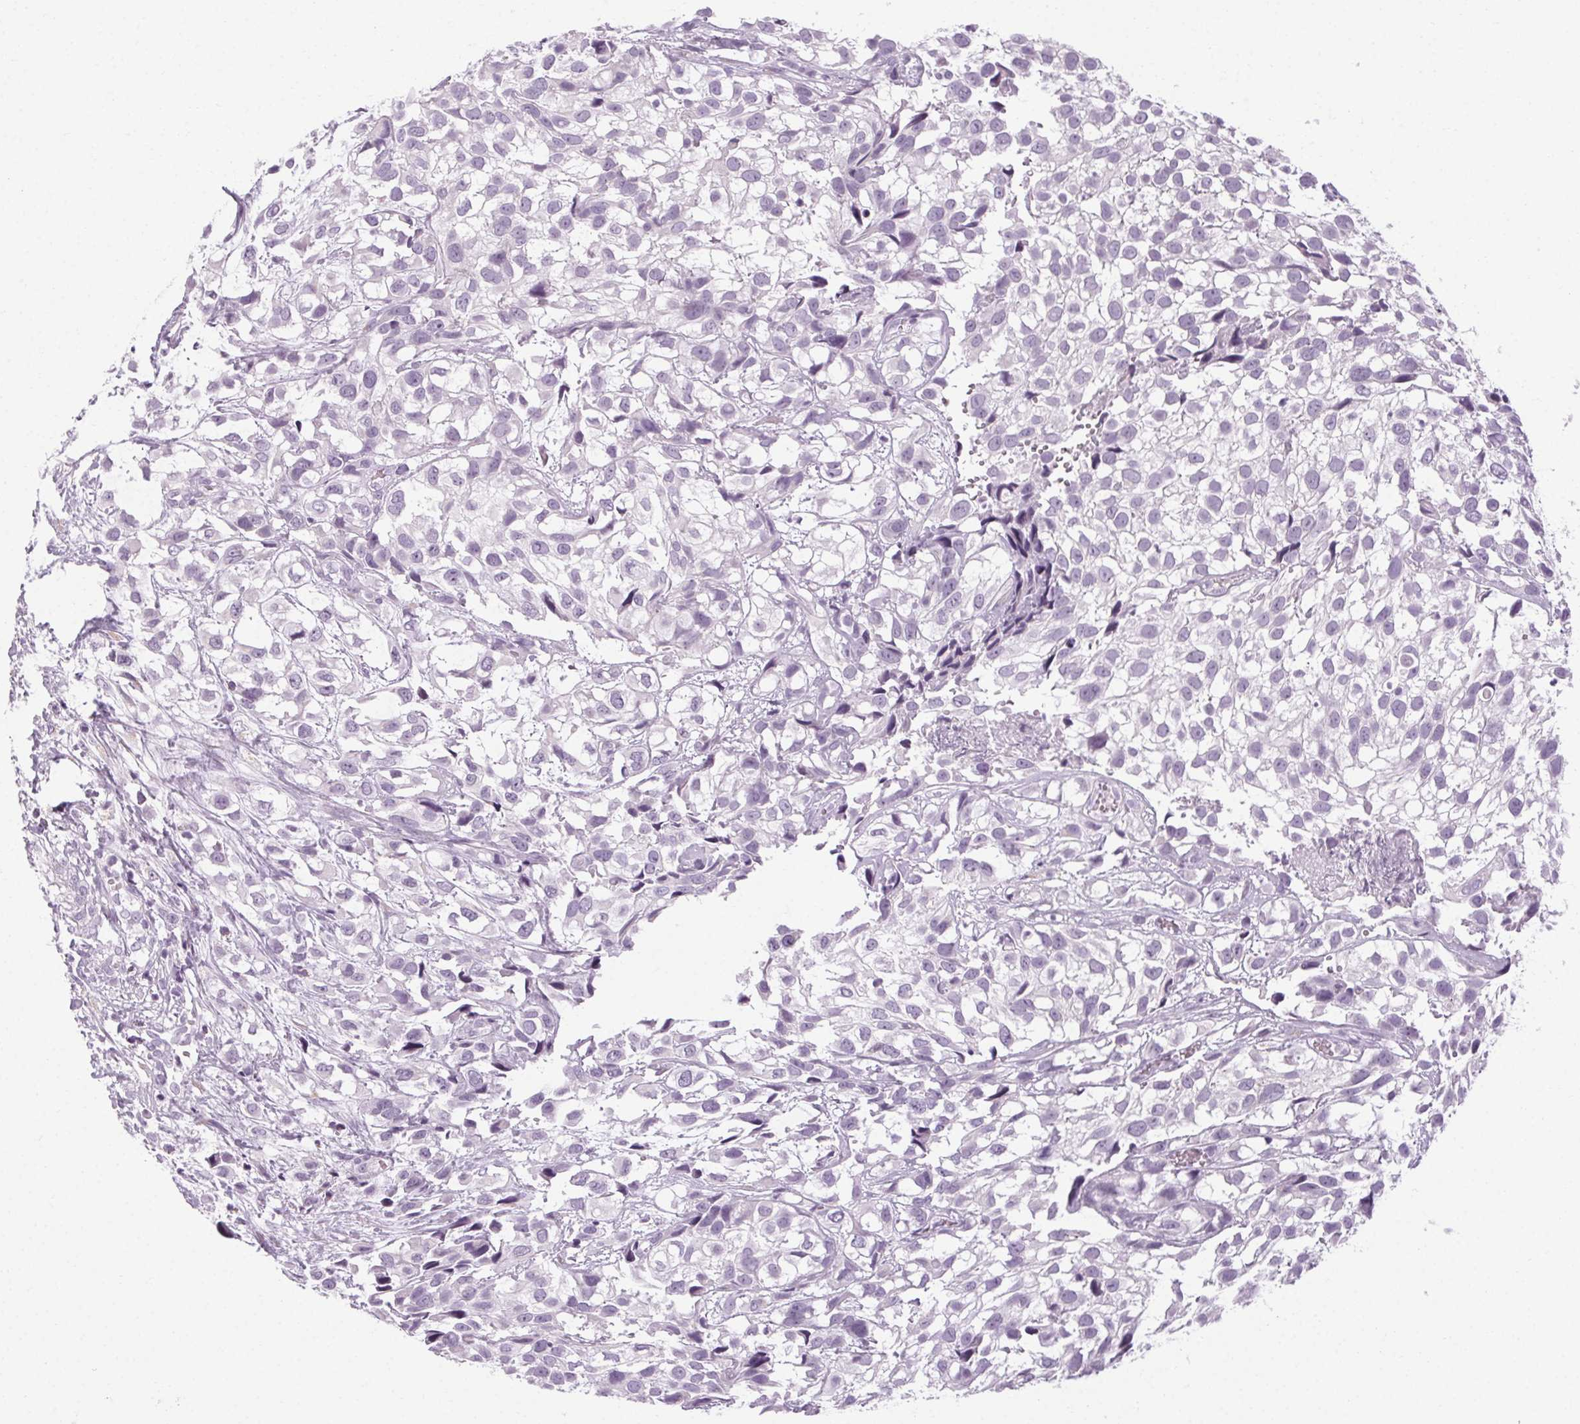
{"staining": {"intensity": "negative", "quantity": "none", "location": "none"}, "tissue": "urothelial cancer", "cell_type": "Tumor cells", "image_type": "cancer", "snomed": [{"axis": "morphology", "description": "Urothelial carcinoma, High grade"}, {"axis": "topography", "description": "Urinary bladder"}], "caption": "IHC micrograph of urothelial cancer stained for a protein (brown), which shows no expression in tumor cells. (DAB (3,3'-diaminobenzidine) immunohistochemistry with hematoxylin counter stain).", "gene": "POMC", "patient": {"sex": "male", "age": 56}}